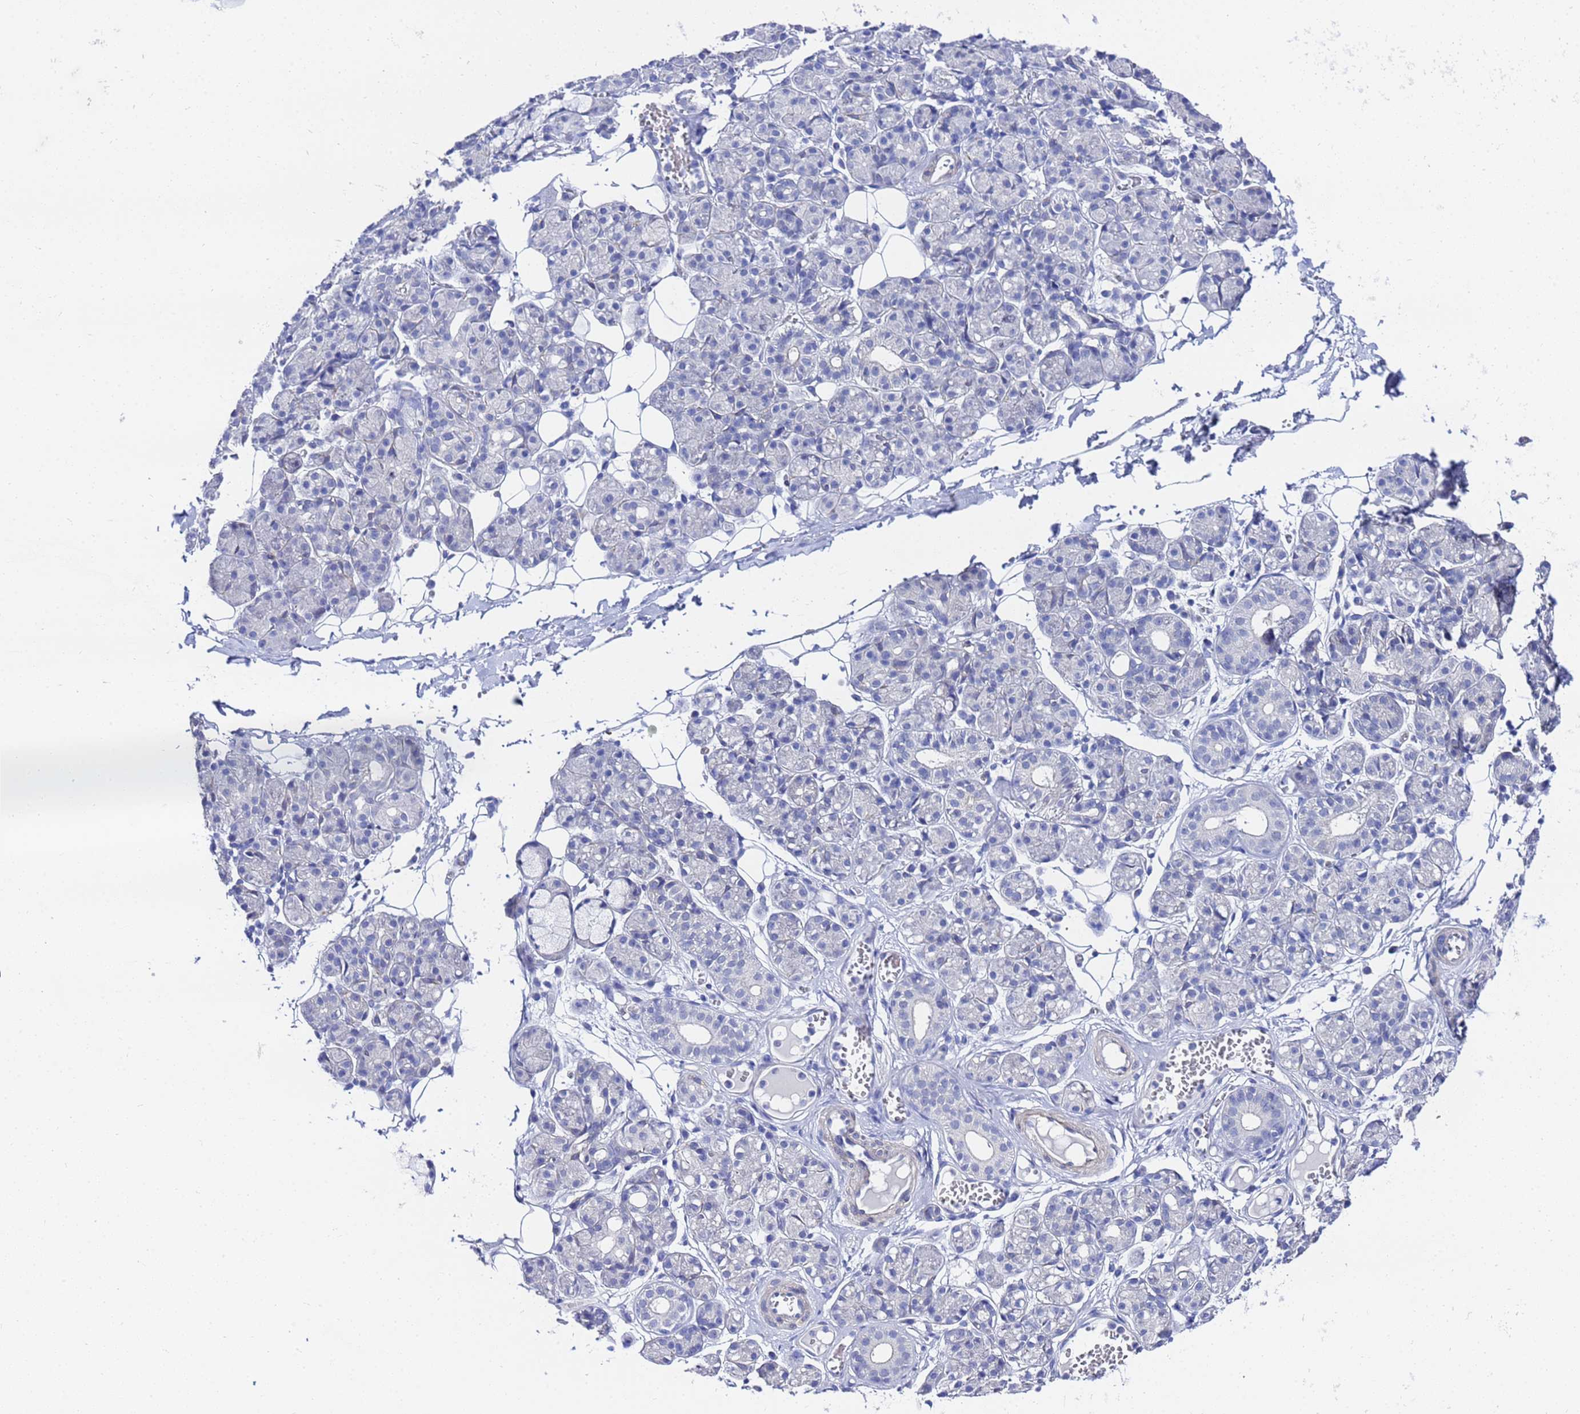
{"staining": {"intensity": "negative", "quantity": "none", "location": "none"}, "tissue": "salivary gland", "cell_type": "Glandular cells", "image_type": "normal", "snomed": [{"axis": "morphology", "description": "Normal tissue, NOS"}, {"axis": "topography", "description": "Salivary gland"}], "caption": "Immunohistochemical staining of normal salivary gland displays no significant staining in glandular cells.", "gene": "ZNF26", "patient": {"sex": "male", "age": 63}}